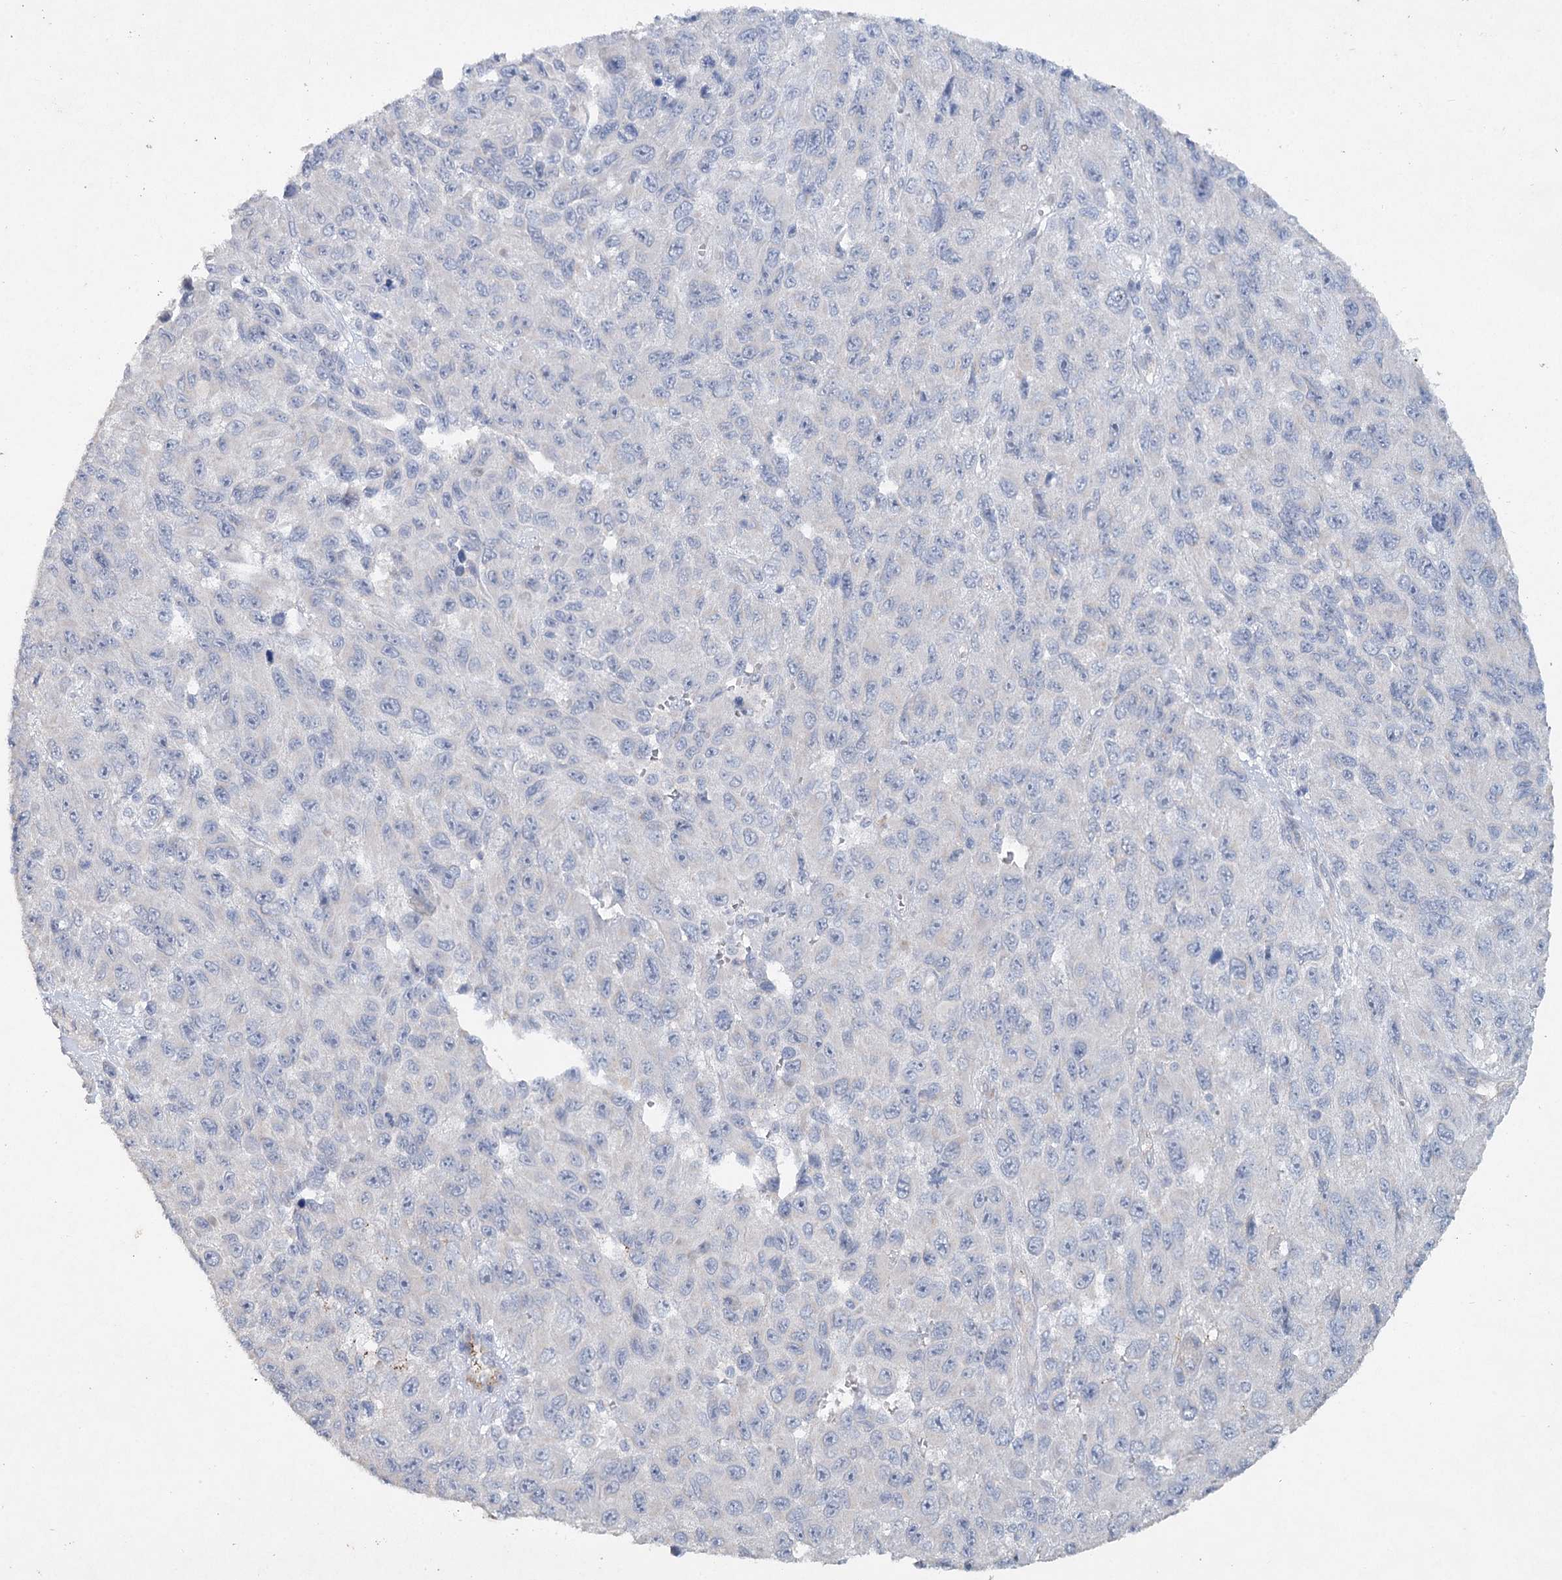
{"staining": {"intensity": "negative", "quantity": "none", "location": "none"}, "tissue": "melanoma", "cell_type": "Tumor cells", "image_type": "cancer", "snomed": [{"axis": "morphology", "description": "Normal tissue, NOS"}, {"axis": "morphology", "description": "Malignant melanoma, NOS"}, {"axis": "topography", "description": "Skin"}], "caption": "Malignant melanoma was stained to show a protein in brown. There is no significant expression in tumor cells.", "gene": "RFX6", "patient": {"sex": "female", "age": 96}}